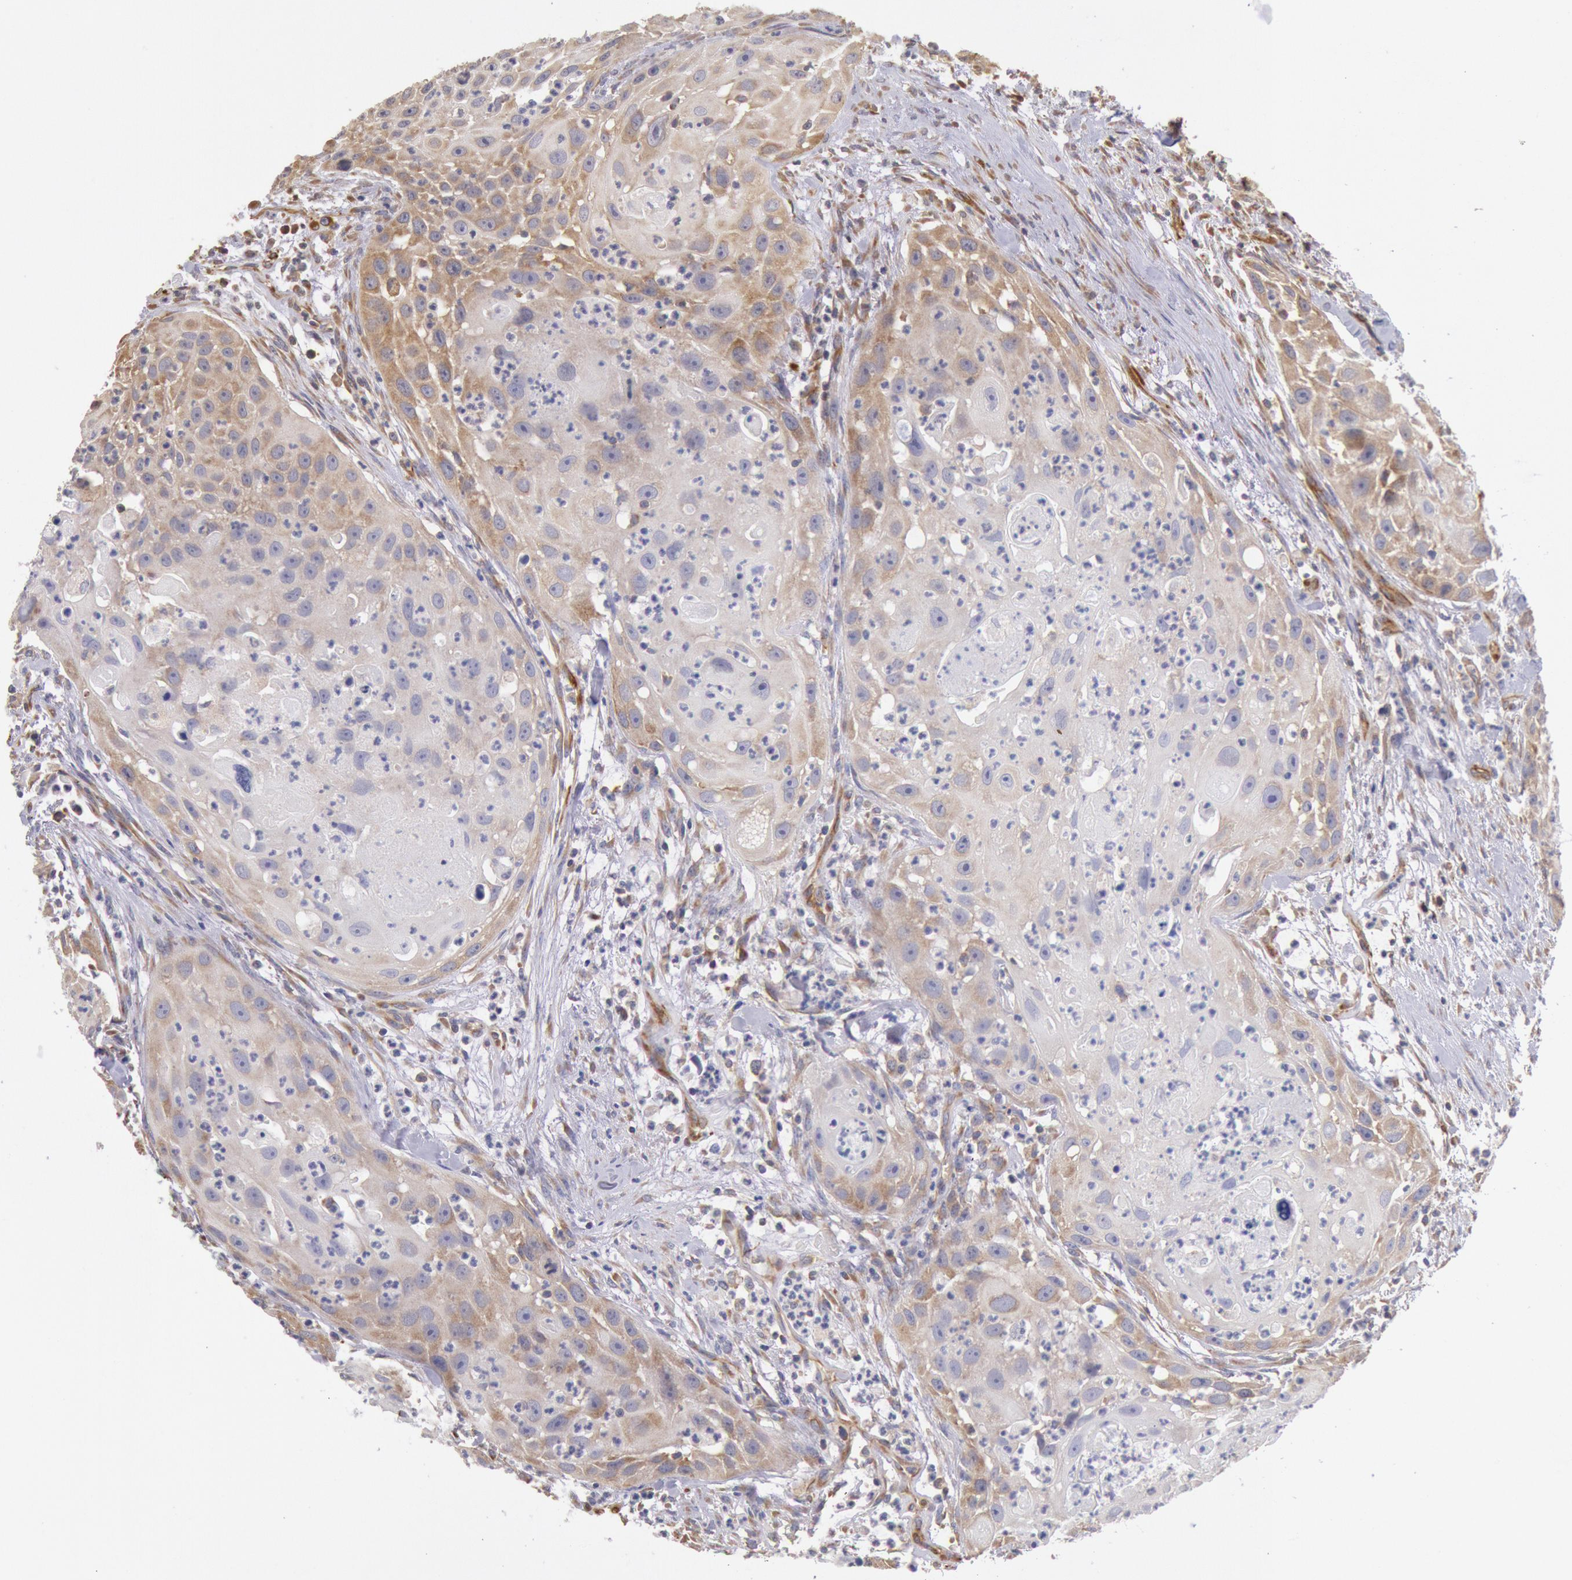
{"staining": {"intensity": "weak", "quantity": "25%-75%", "location": "cytoplasmic/membranous"}, "tissue": "head and neck cancer", "cell_type": "Tumor cells", "image_type": "cancer", "snomed": [{"axis": "morphology", "description": "Squamous cell carcinoma, NOS"}, {"axis": "topography", "description": "Head-Neck"}], "caption": "DAB immunohistochemical staining of human head and neck squamous cell carcinoma exhibits weak cytoplasmic/membranous protein expression in about 25%-75% of tumor cells. Using DAB (brown) and hematoxylin (blue) stains, captured at high magnification using brightfield microscopy.", "gene": "DRG1", "patient": {"sex": "male", "age": 64}}